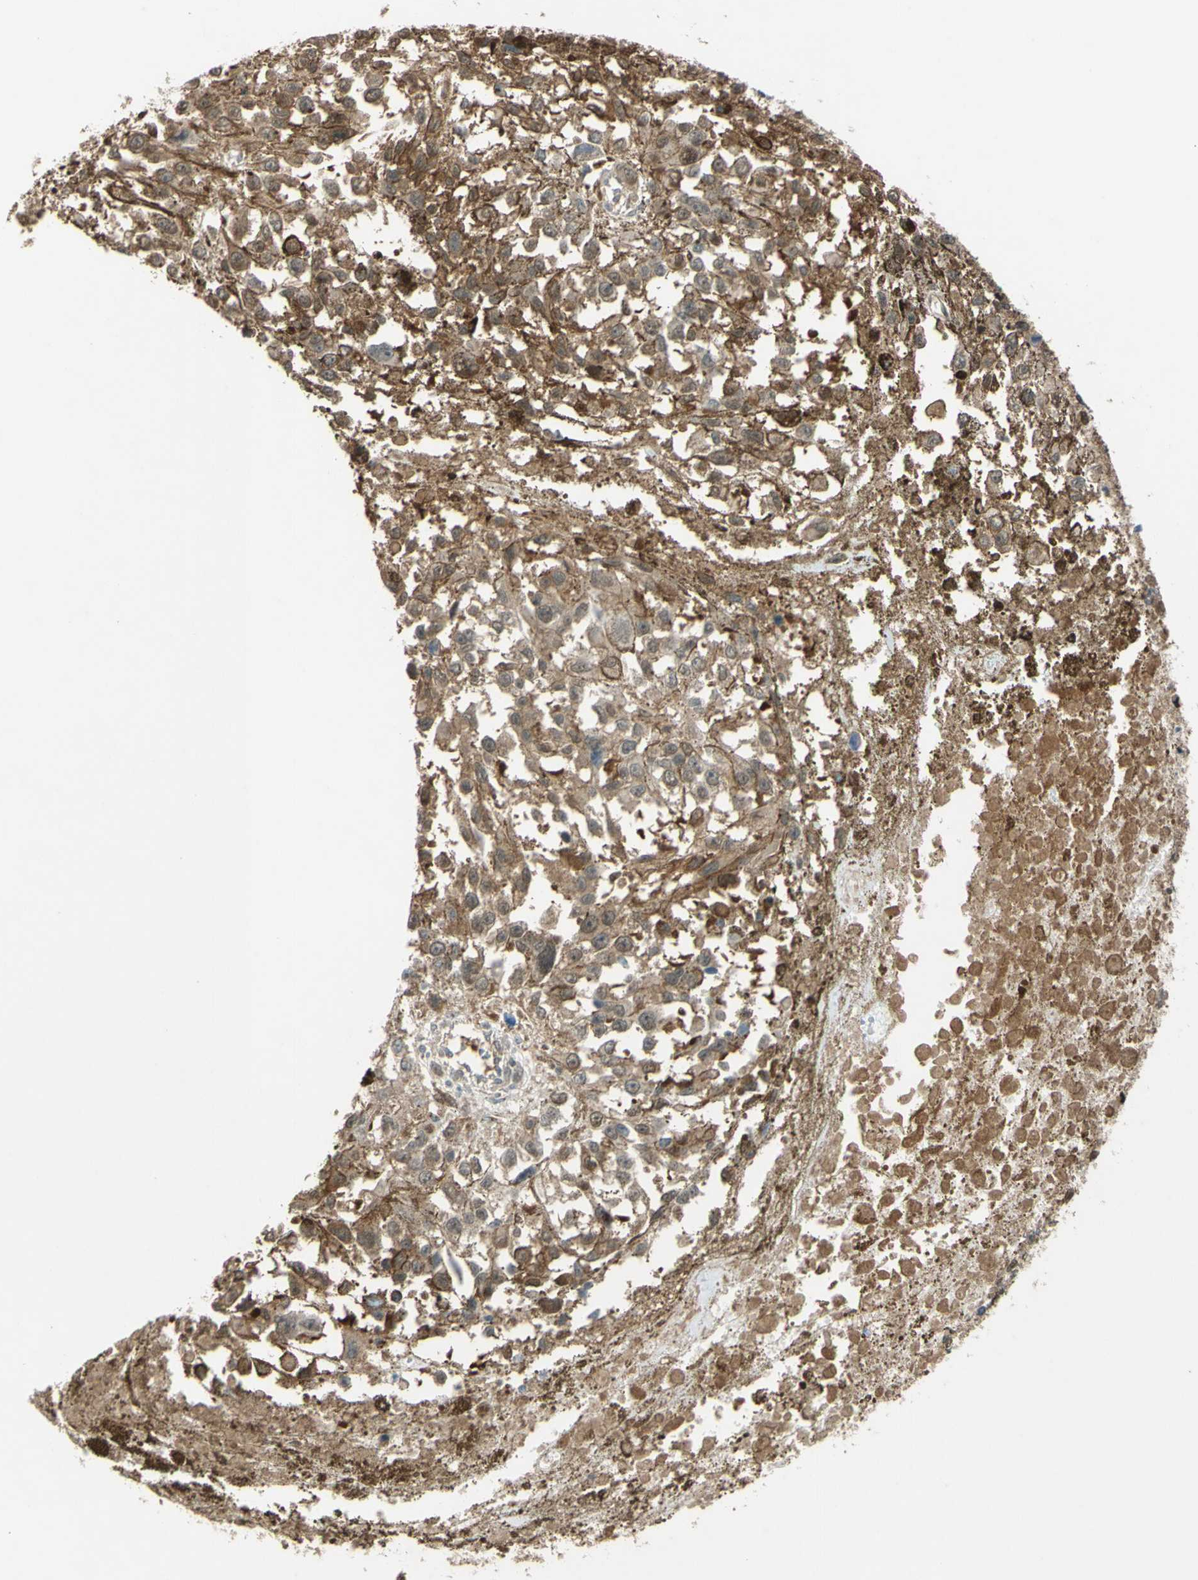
{"staining": {"intensity": "weak", "quantity": ">75%", "location": "cytoplasmic/membranous"}, "tissue": "melanoma", "cell_type": "Tumor cells", "image_type": "cancer", "snomed": [{"axis": "morphology", "description": "Malignant melanoma, Metastatic site"}, {"axis": "topography", "description": "Lymph node"}], "caption": "Immunohistochemistry (DAB) staining of human melanoma shows weak cytoplasmic/membranous protein positivity in about >75% of tumor cells. (DAB (3,3'-diaminobenzidine) IHC, brown staining for protein, blue staining for nuclei).", "gene": "YWHAQ", "patient": {"sex": "male", "age": 59}}